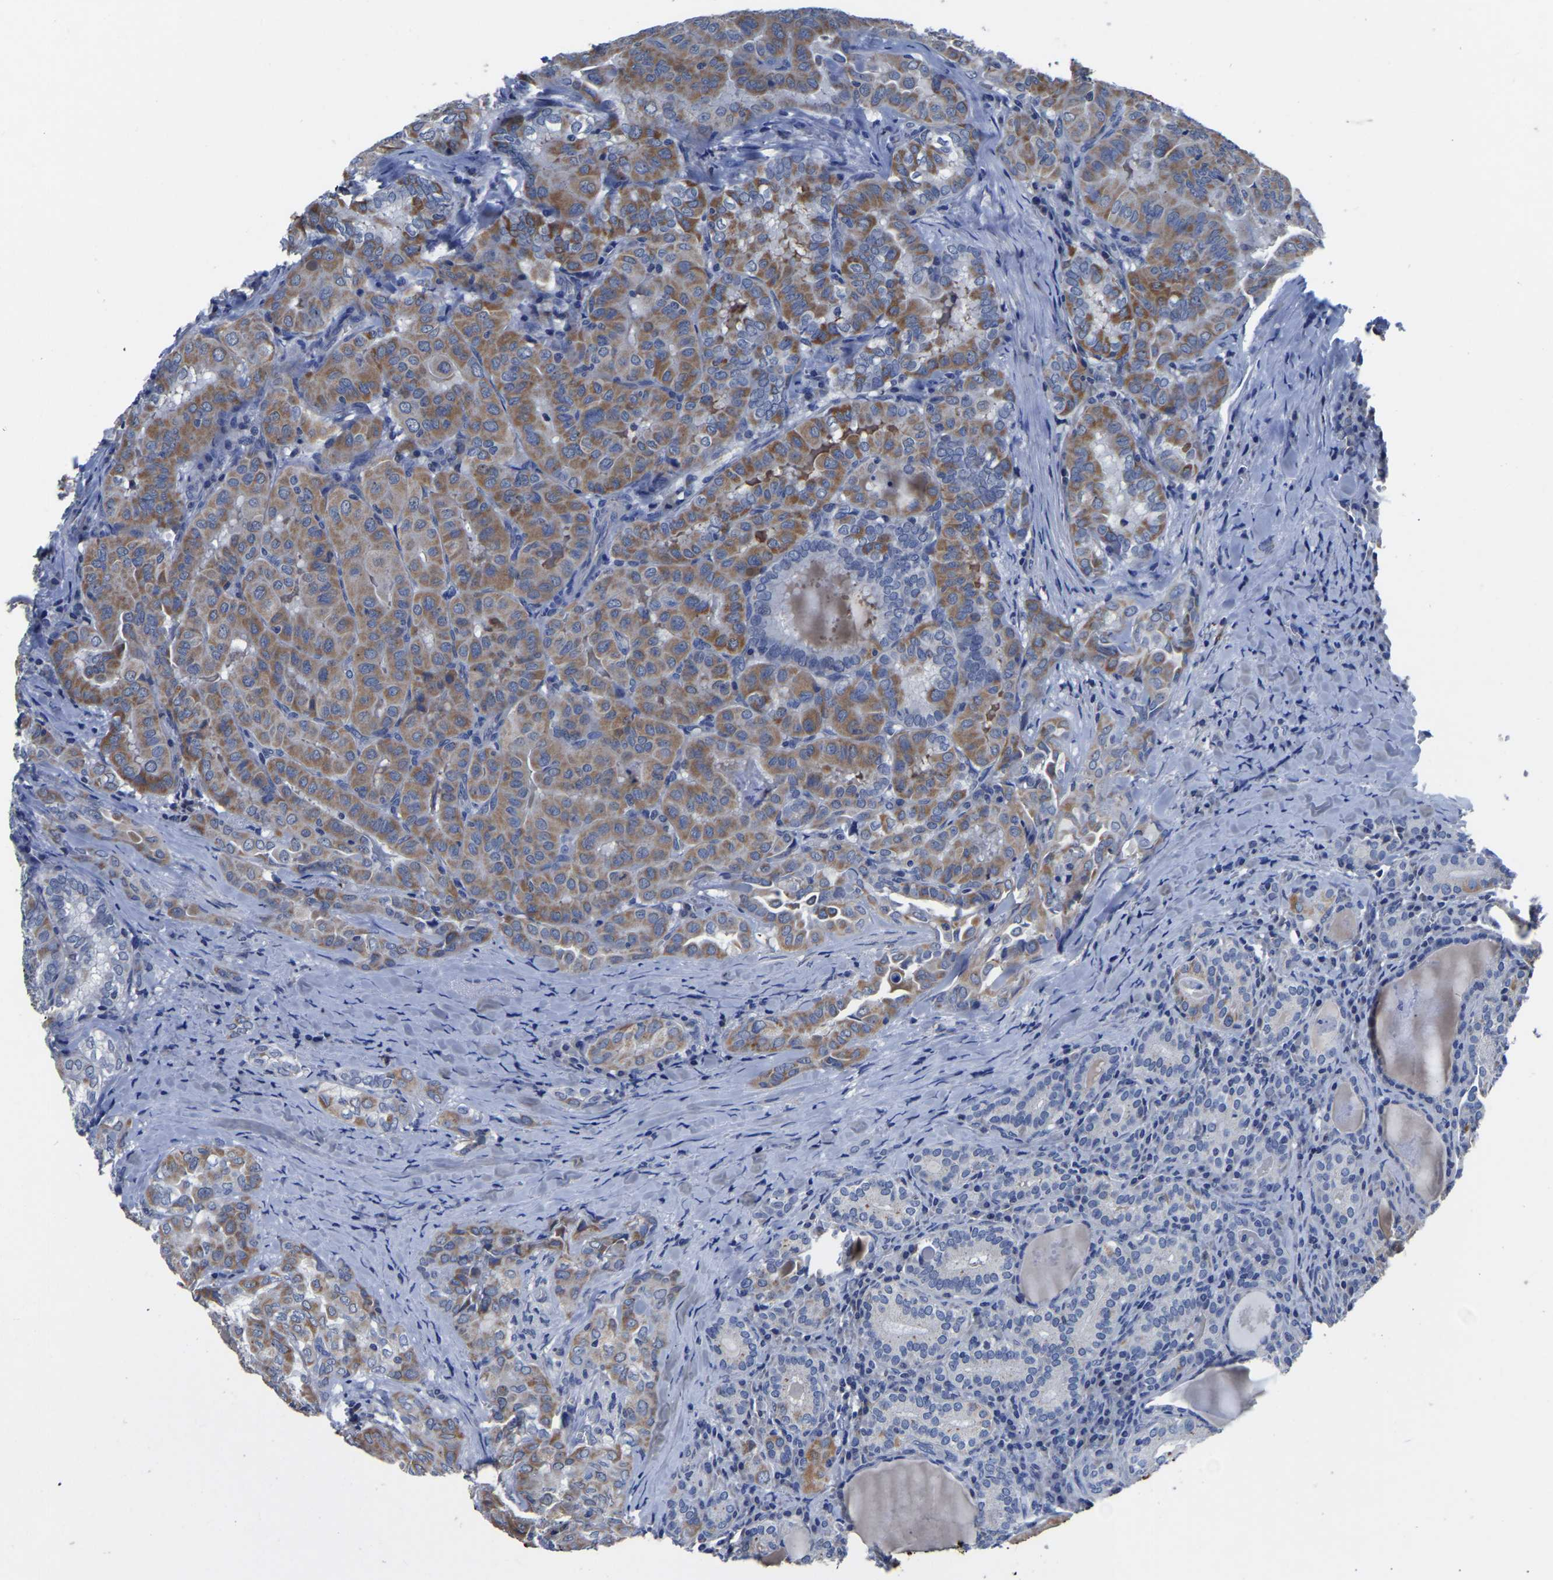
{"staining": {"intensity": "moderate", "quantity": ">75%", "location": "cytoplasmic/membranous"}, "tissue": "thyroid cancer", "cell_type": "Tumor cells", "image_type": "cancer", "snomed": [{"axis": "morphology", "description": "Papillary adenocarcinoma, NOS"}, {"axis": "topography", "description": "Thyroid gland"}], "caption": "The immunohistochemical stain highlights moderate cytoplasmic/membranous staining in tumor cells of thyroid cancer tissue.", "gene": "FGD5", "patient": {"sex": "female", "age": 42}}